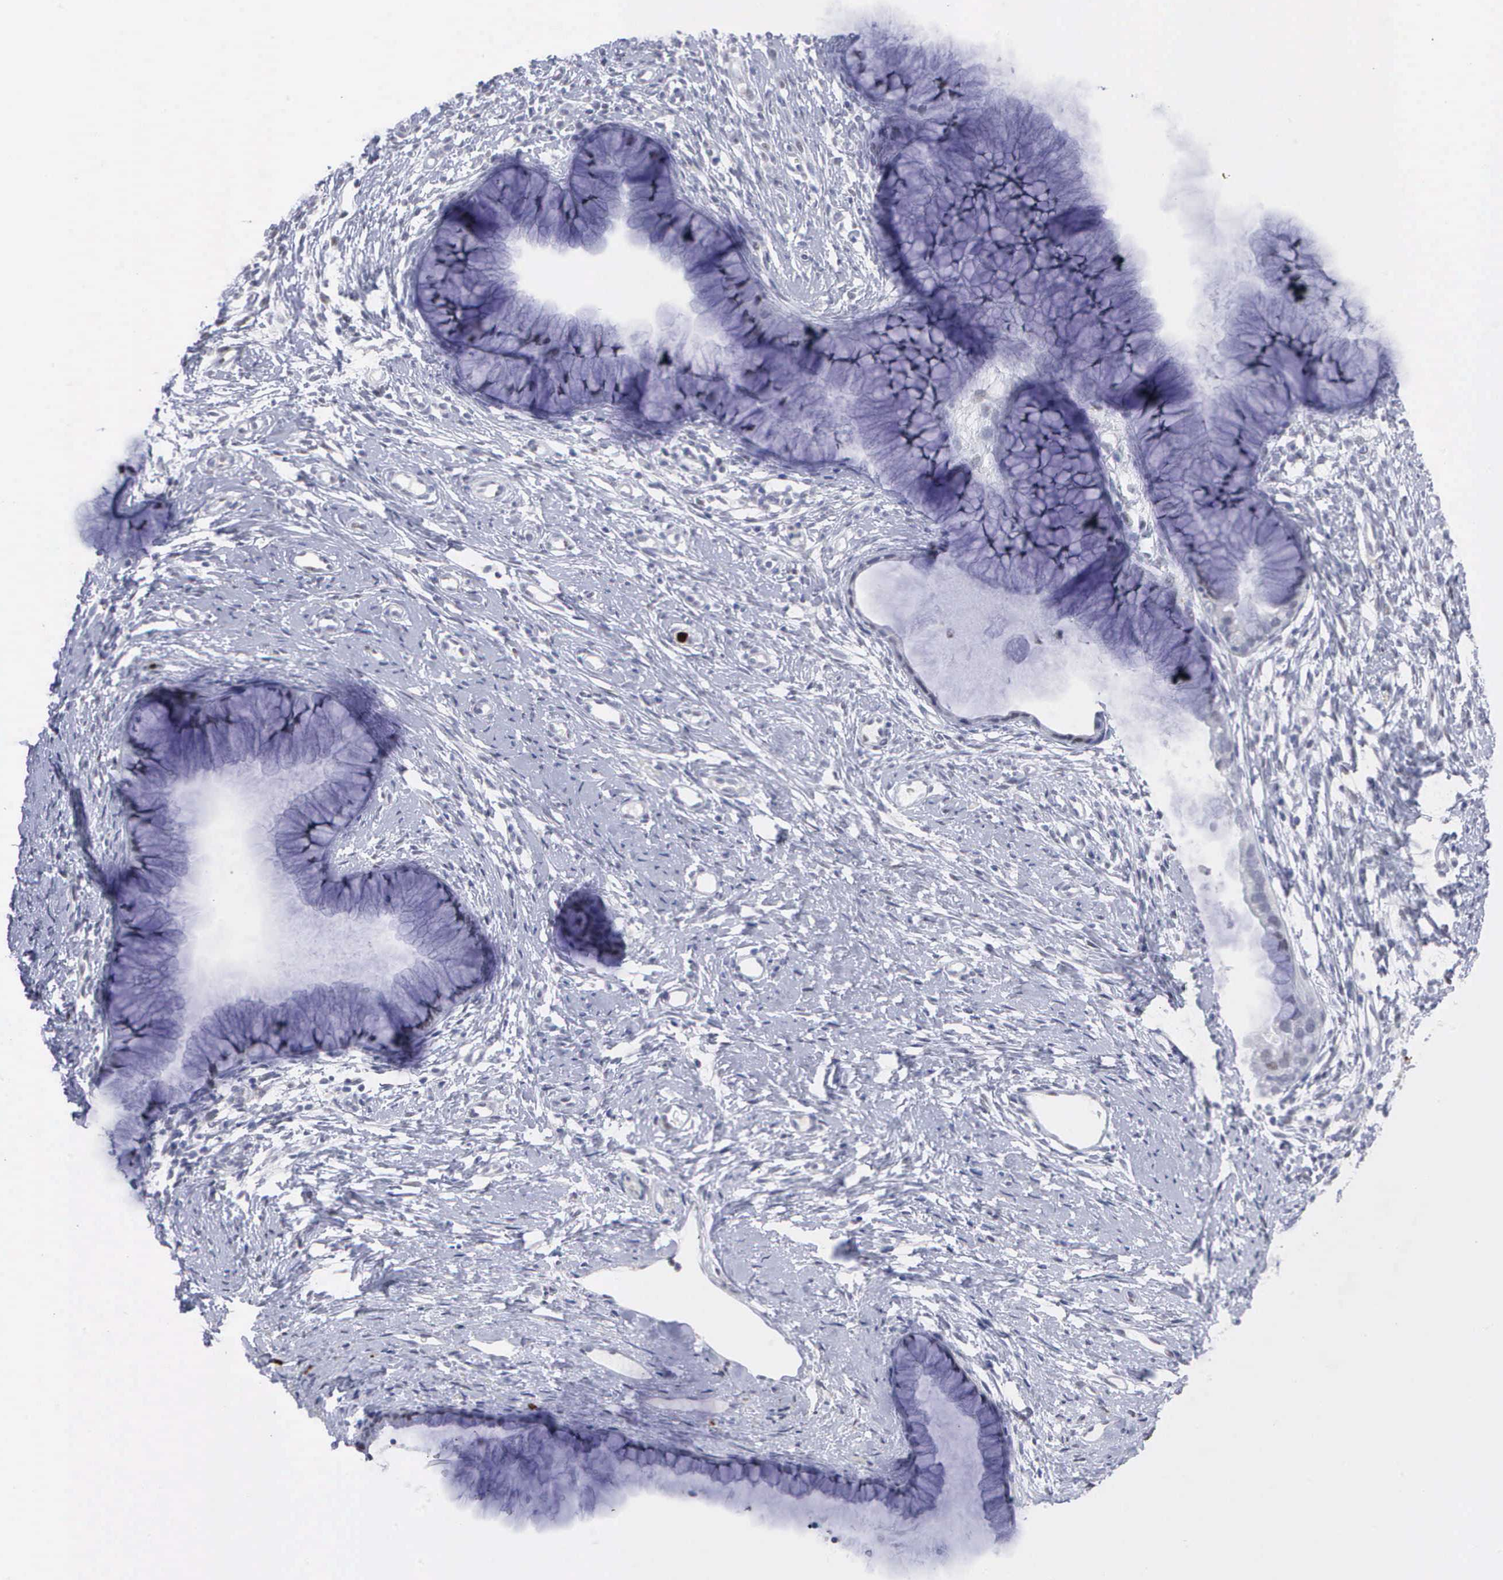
{"staining": {"intensity": "negative", "quantity": "none", "location": "none"}, "tissue": "cervix", "cell_type": "Glandular cells", "image_type": "normal", "snomed": [{"axis": "morphology", "description": "Normal tissue, NOS"}, {"axis": "topography", "description": "Cervix"}], "caption": "The image demonstrates no significant staining in glandular cells of cervix. Nuclei are stained in blue.", "gene": "SPIN3", "patient": {"sex": "female", "age": 82}}